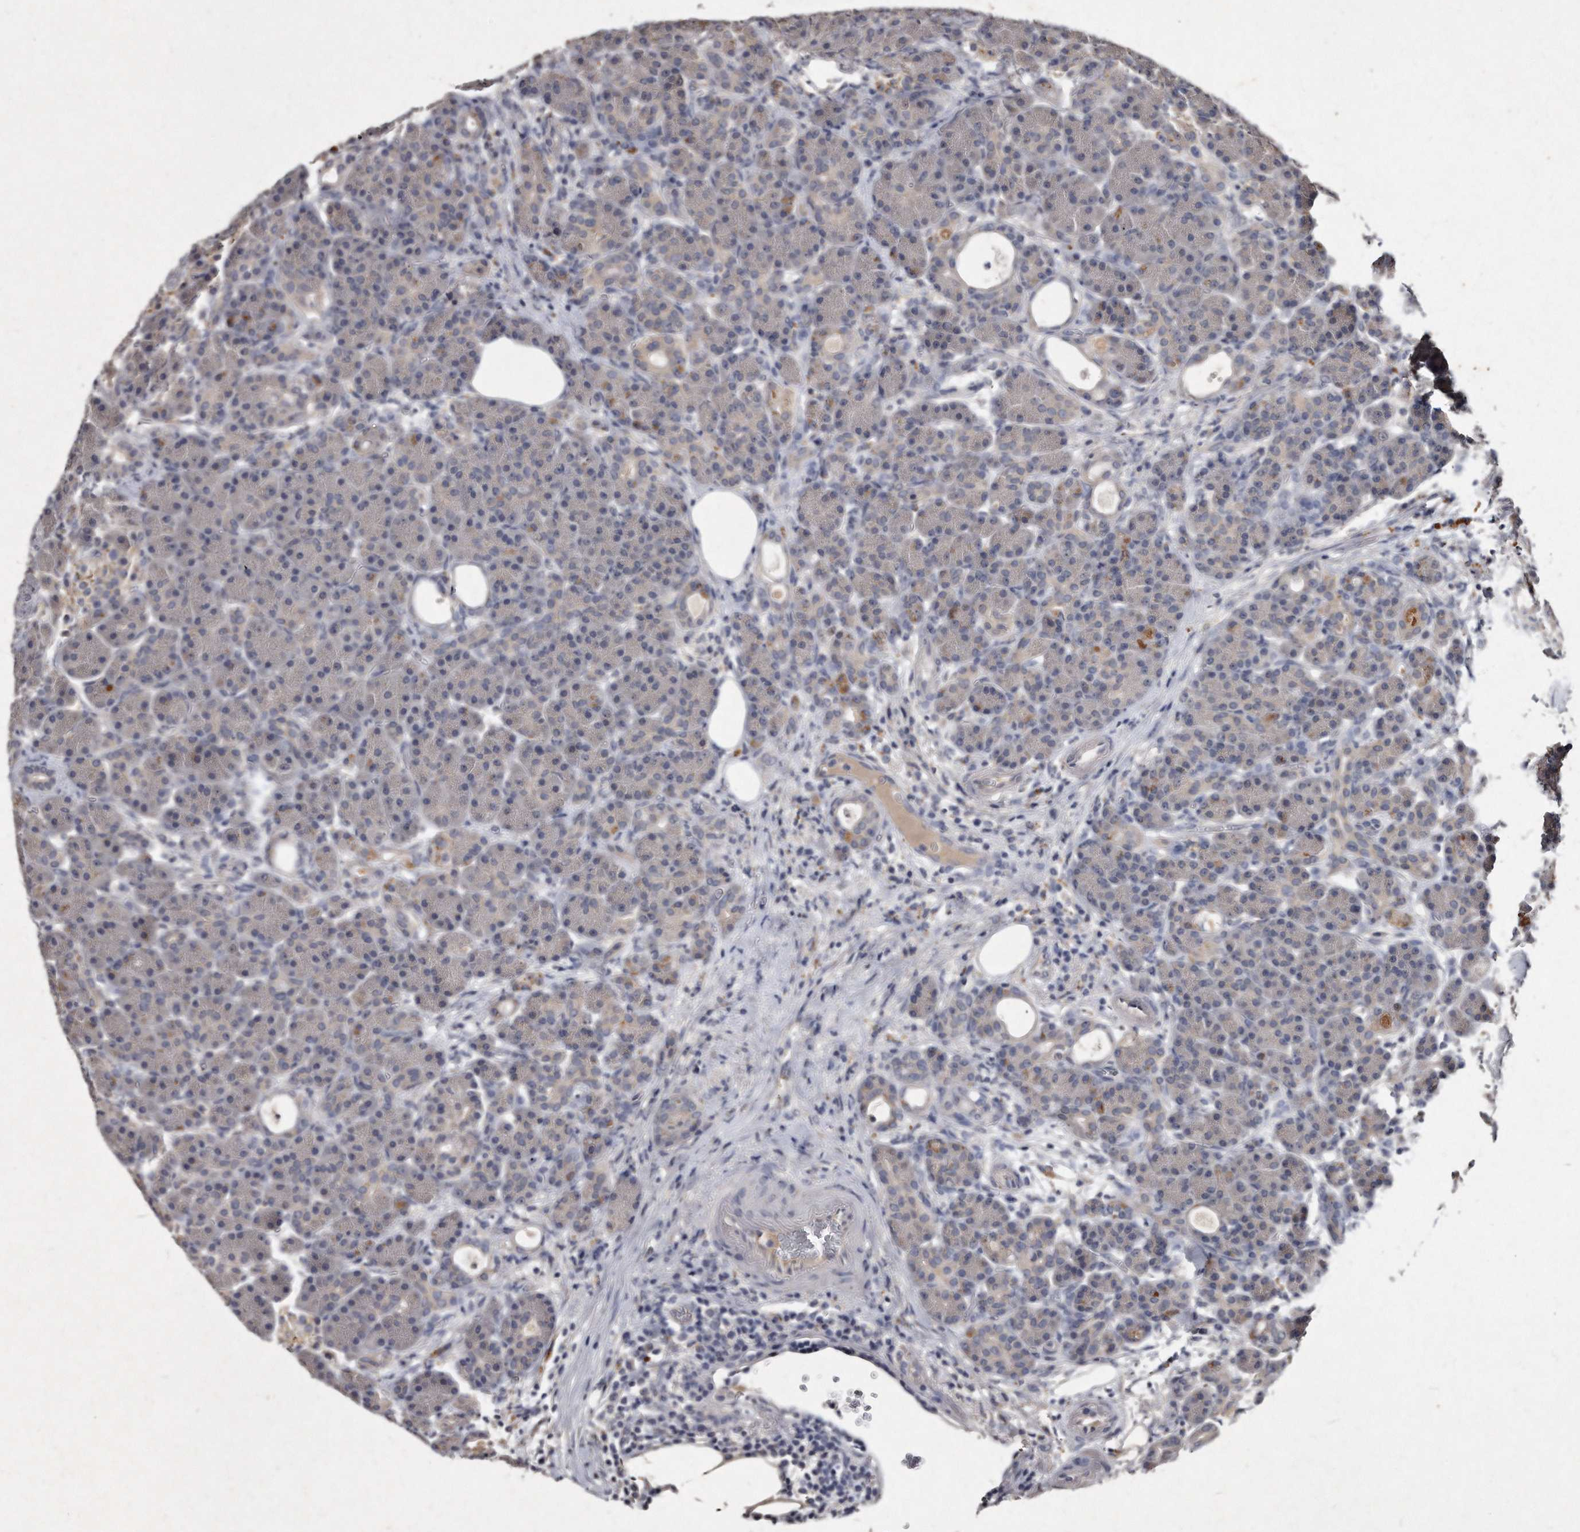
{"staining": {"intensity": "negative", "quantity": "none", "location": "none"}, "tissue": "pancreas", "cell_type": "Exocrine glandular cells", "image_type": "normal", "snomed": [{"axis": "morphology", "description": "Normal tissue, NOS"}, {"axis": "topography", "description": "Pancreas"}], "caption": "Histopathology image shows no protein staining in exocrine glandular cells of unremarkable pancreas.", "gene": "KLHDC3", "patient": {"sex": "male", "age": 63}}